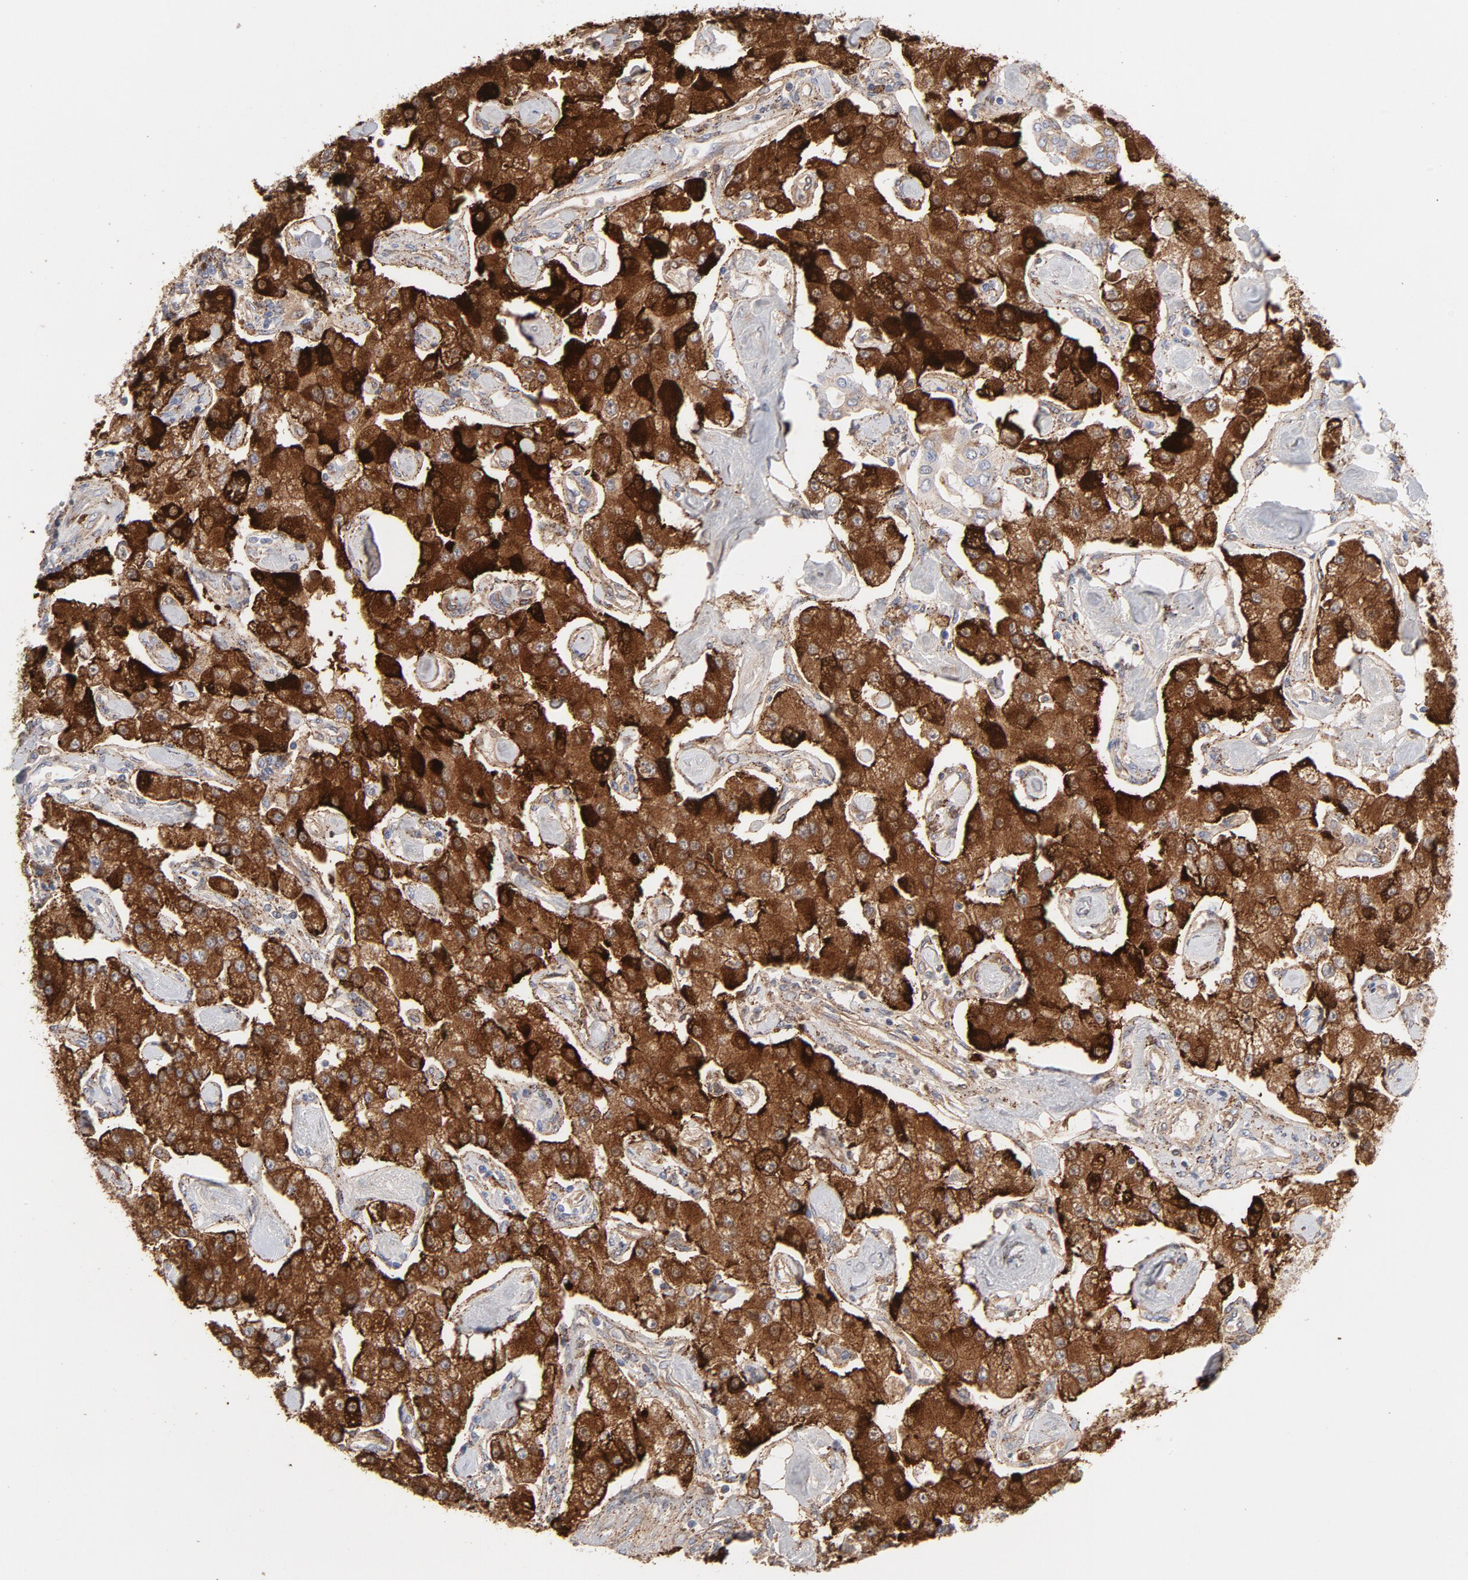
{"staining": {"intensity": "strong", "quantity": ">75%", "location": "cytoplasmic/membranous"}, "tissue": "carcinoid", "cell_type": "Tumor cells", "image_type": "cancer", "snomed": [{"axis": "morphology", "description": "Carcinoid, malignant, NOS"}, {"axis": "topography", "description": "Pancreas"}], "caption": "This is a photomicrograph of immunohistochemistry (IHC) staining of carcinoid, which shows strong expression in the cytoplasmic/membranous of tumor cells.", "gene": "CPE", "patient": {"sex": "male", "age": 41}}